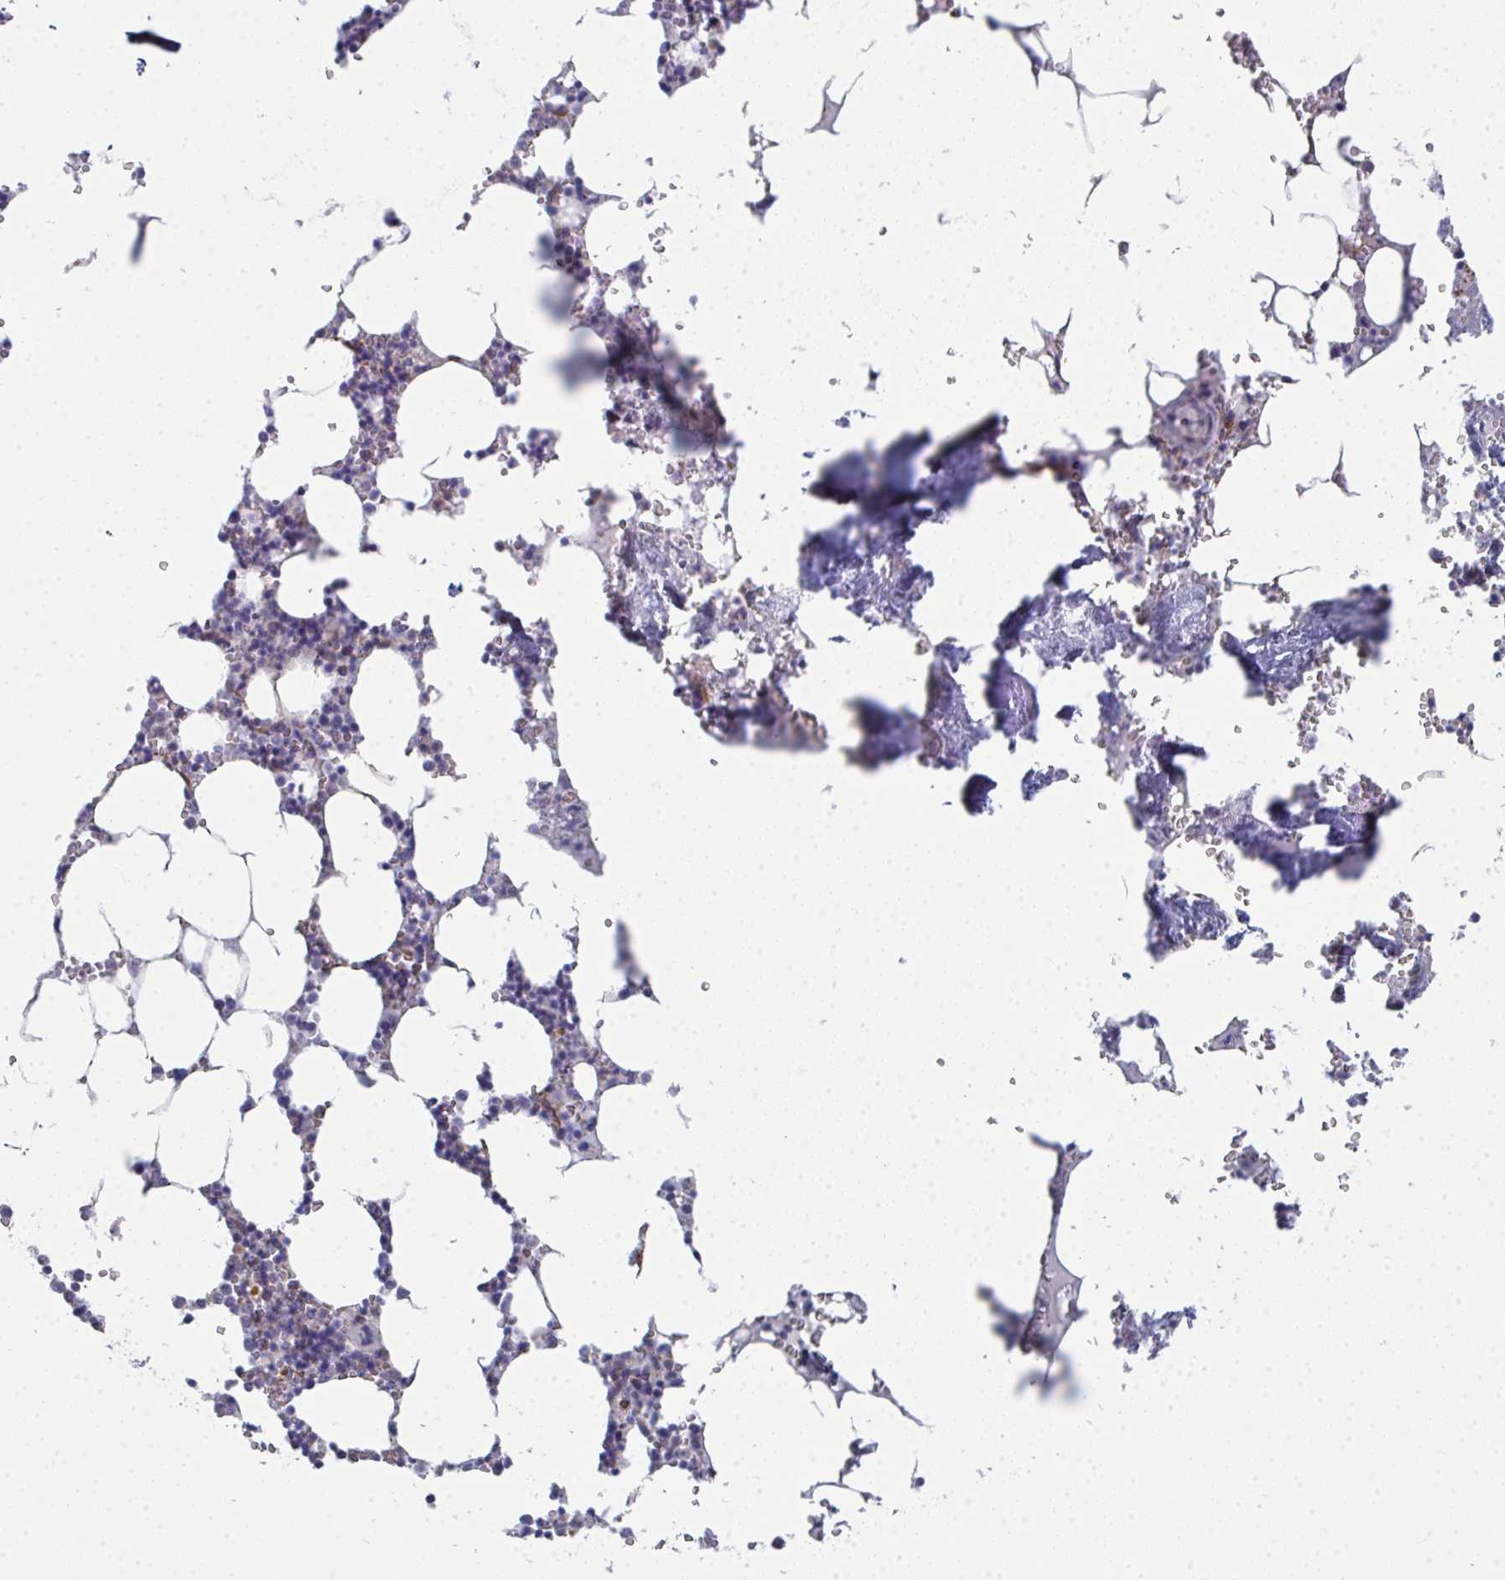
{"staining": {"intensity": "negative", "quantity": "none", "location": "none"}, "tissue": "bone marrow", "cell_type": "Hematopoietic cells", "image_type": "normal", "snomed": [{"axis": "morphology", "description": "Normal tissue, NOS"}, {"axis": "topography", "description": "Bone marrow"}], "caption": "The photomicrograph demonstrates no staining of hematopoietic cells in normal bone marrow.", "gene": "A1CF", "patient": {"sex": "male", "age": 54}}